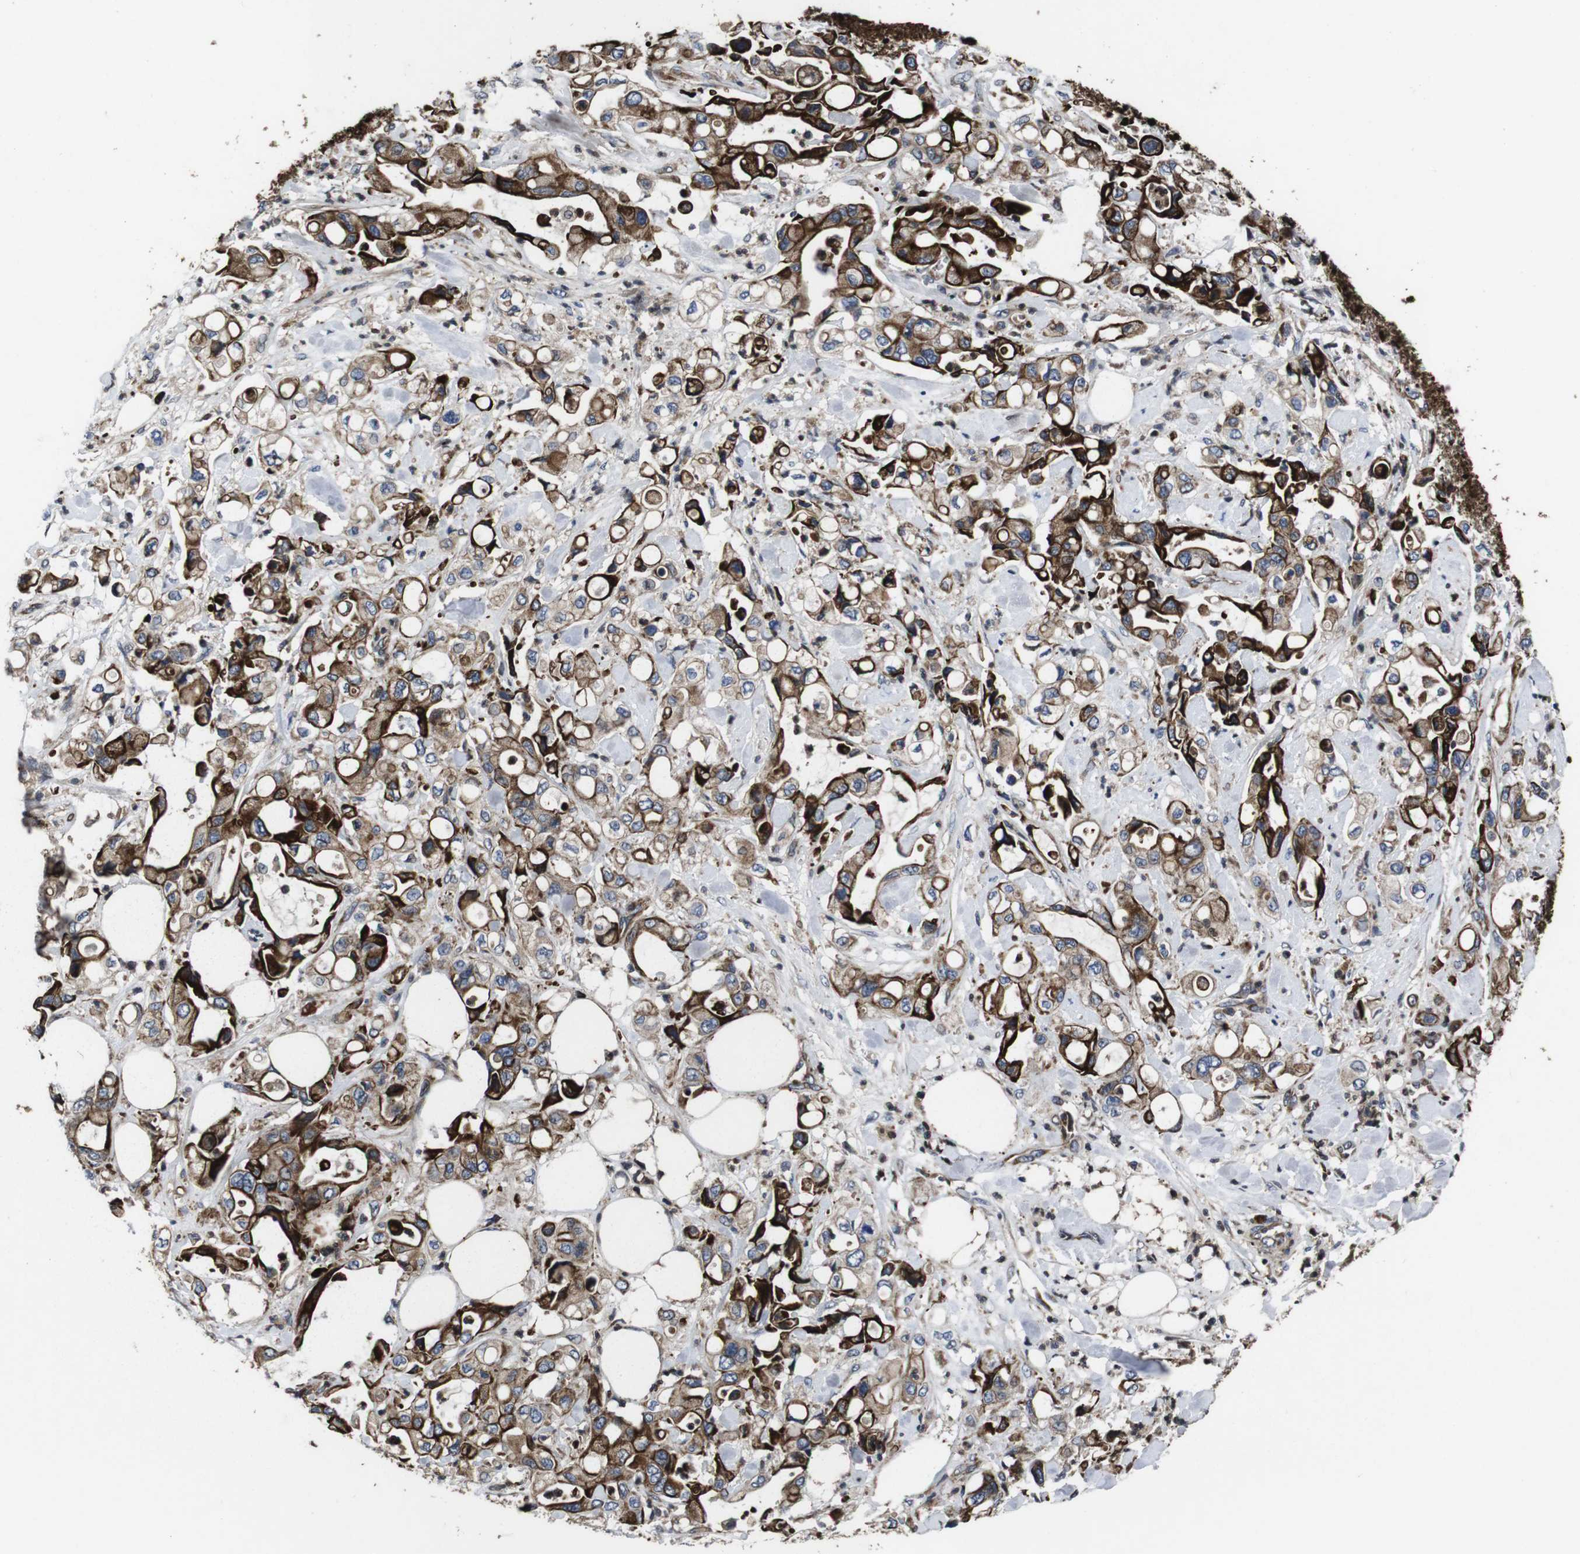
{"staining": {"intensity": "strong", "quantity": ">75%", "location": "cytoplasmic/membranous"}, "tissue": "pancreatic cancer", "cell_type": "Tumor cells", "image_type": "cancer", "snomed": [{"axis": "morphology", "description": "Adenocarcinoma, NOS"}, {"axis": "topography", "description": "Pancreas"}], "caption": "This photomicrograph reveals immunohistochemistry staining of pancreatic cancer (adenocarcinoma), with high strong cytoplasmic/membranous staining in about >75% of tumor cells.", "gene": "SMYD3", "patient": {"sex": "male", "age": 70}}